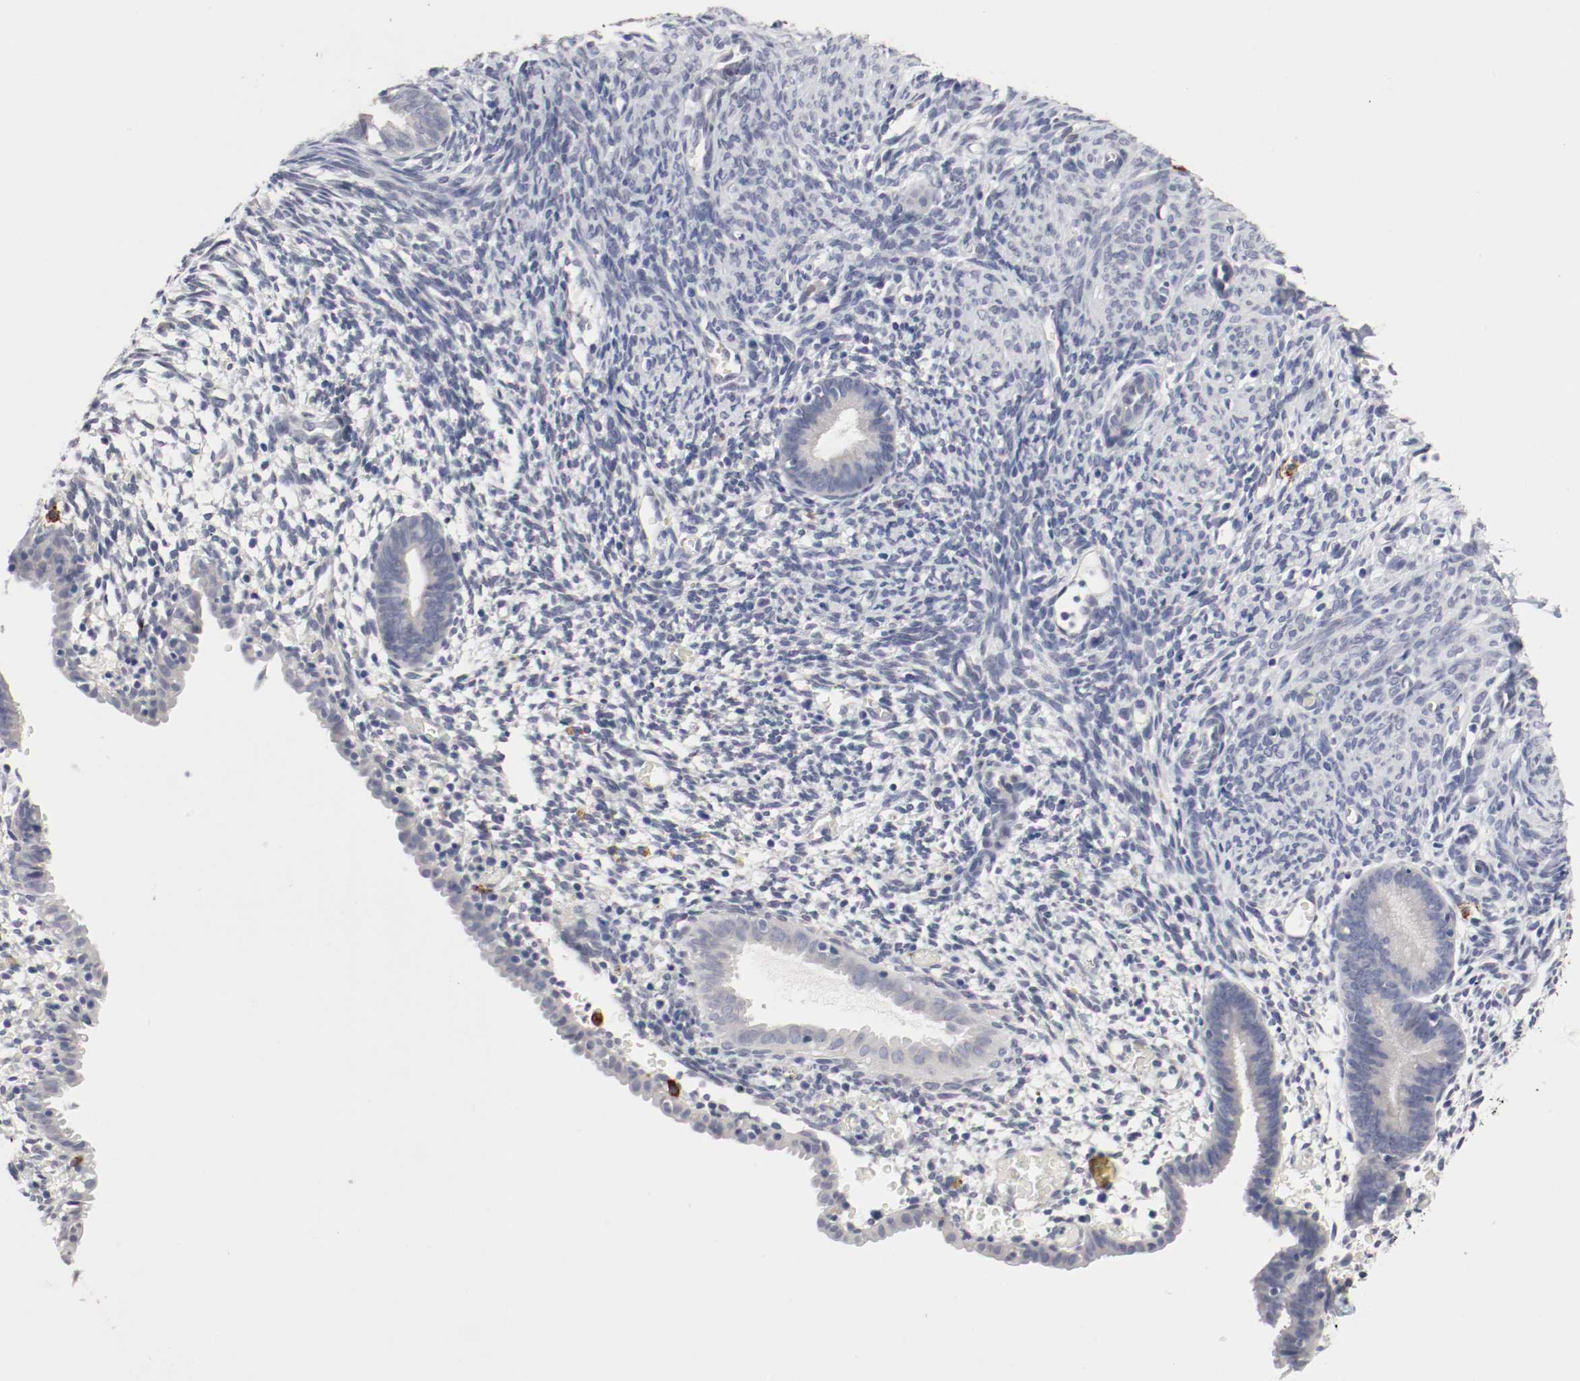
{"staining": {"intensity": "negative", "quantity": "none", "location": "none"}, "tissue": "endometrium", "cell_type": "Cells in endometrial stroma", "image_type": "normal", "snomed": [{"axis": "morphology", "description": "Normal tissue, NOS"}, {"axis": "morphology", "description": "Atrophy, NOS"}, {"axis": "topography", "description": "Uterus"}, {"axis": "topography", "description": "Endometrium"}], "caption": "High power microscopy image of an immunohistochemistry (IHC) micrograph of unremarkable endometrium, revealing no significant positivity in cells in endometrial stroma. The staining is performed using DAB brown chromogen with nuclei counter-stained in using hematoxylin.", "gene": "KIT", "patient": {"sex": "female", "age": 68}}